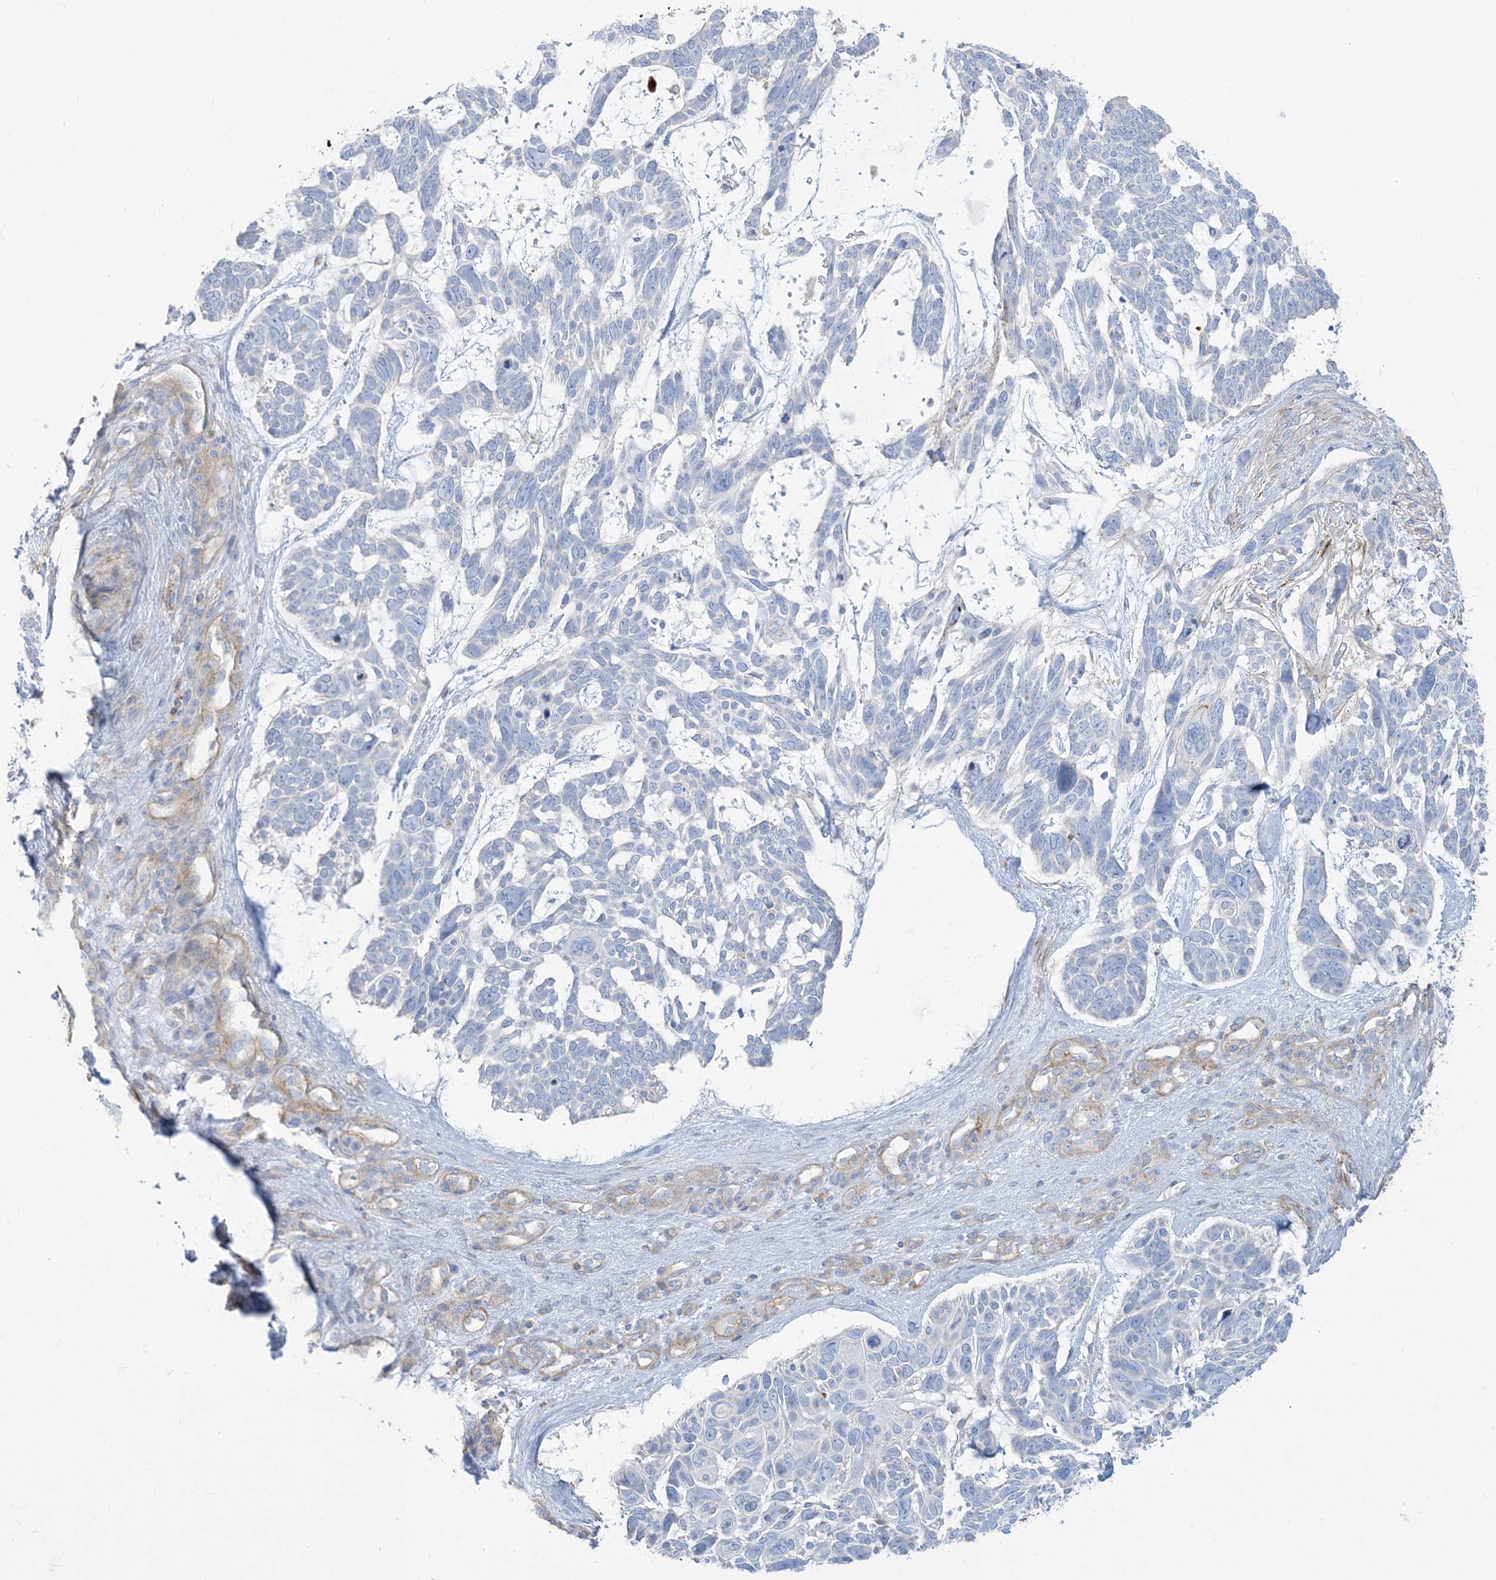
{"staining": {"intensity": "negative", "quantity": "none", "location": "none"}, "tissue": "skin cancer", "cell_type": "Tumor cells", "image_type": "cancer", "snomed": [{"axis": "morphology", "description": "Basal cell carcinoma"}, {"axis": "topography", "description": "Skin"}], "caption": "The micrograph displays no significant expression in tumor cells of skin cancer. (DAB immunohistochemistry (IHC) with hematoxylin counter stain).", "gene": "GTF3C2", "patient": {"sex": "male", "age": 88}}